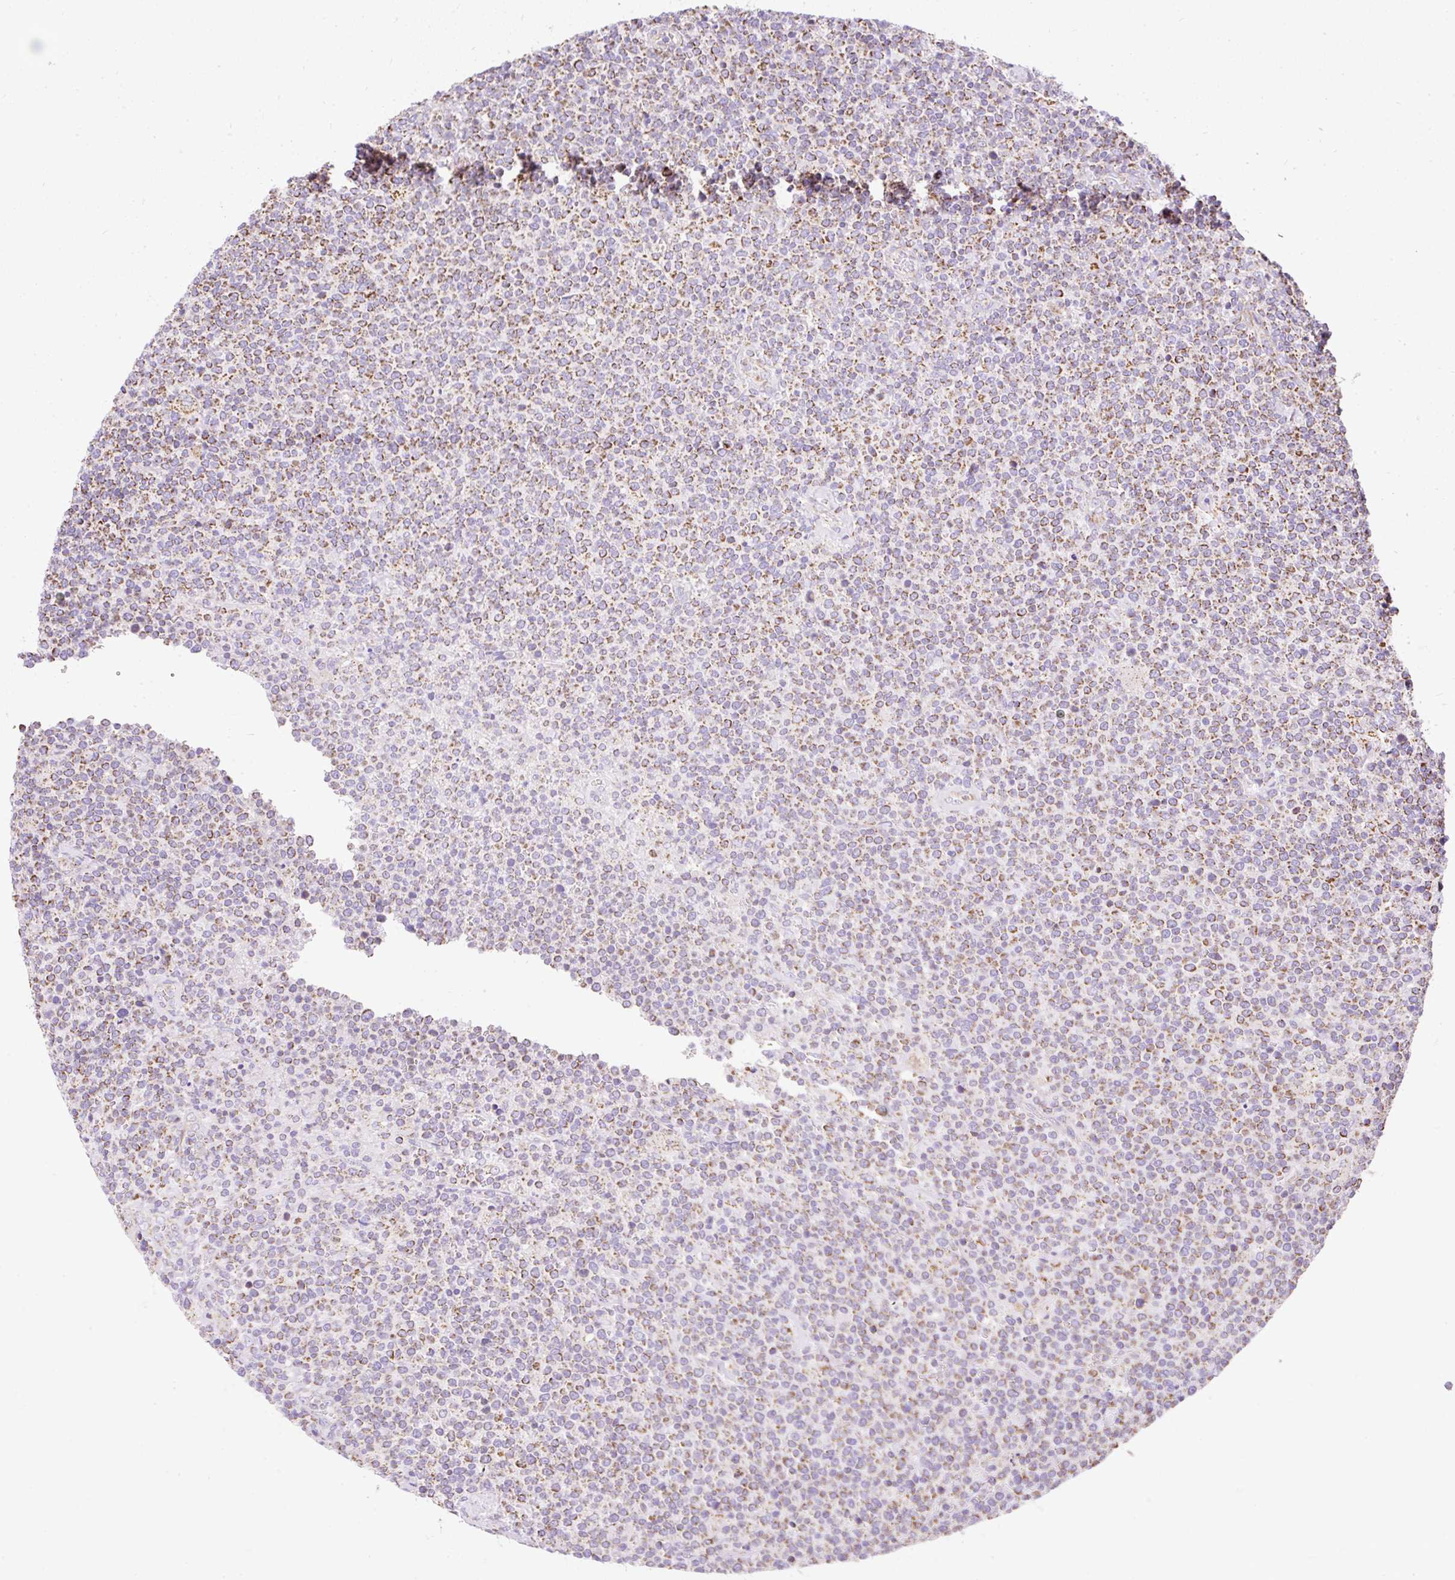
{"staining": {"intensity": "moderate", "quantity": ">75%", "location": "cytoplasmic/membranous"}, "tissue": "lymphoma", "cell_type": "Tumor cells", "image_type": "cancer", "snomed": [{"axis": "morphology", "description": "Malignant lymphoma, non-Hodgkin's type, High grade"}, {"axis": "topography", "description": "Lymph node"}], "caption": "A micrograph showing moderate cytoplasmic/membranous positivity in approximately >75% of tumor cells in lymphoma, as visualized by brown immunohistochemical staining.", "gene": "DAAM2", "patient": {"sex": "male", "age": 61}}